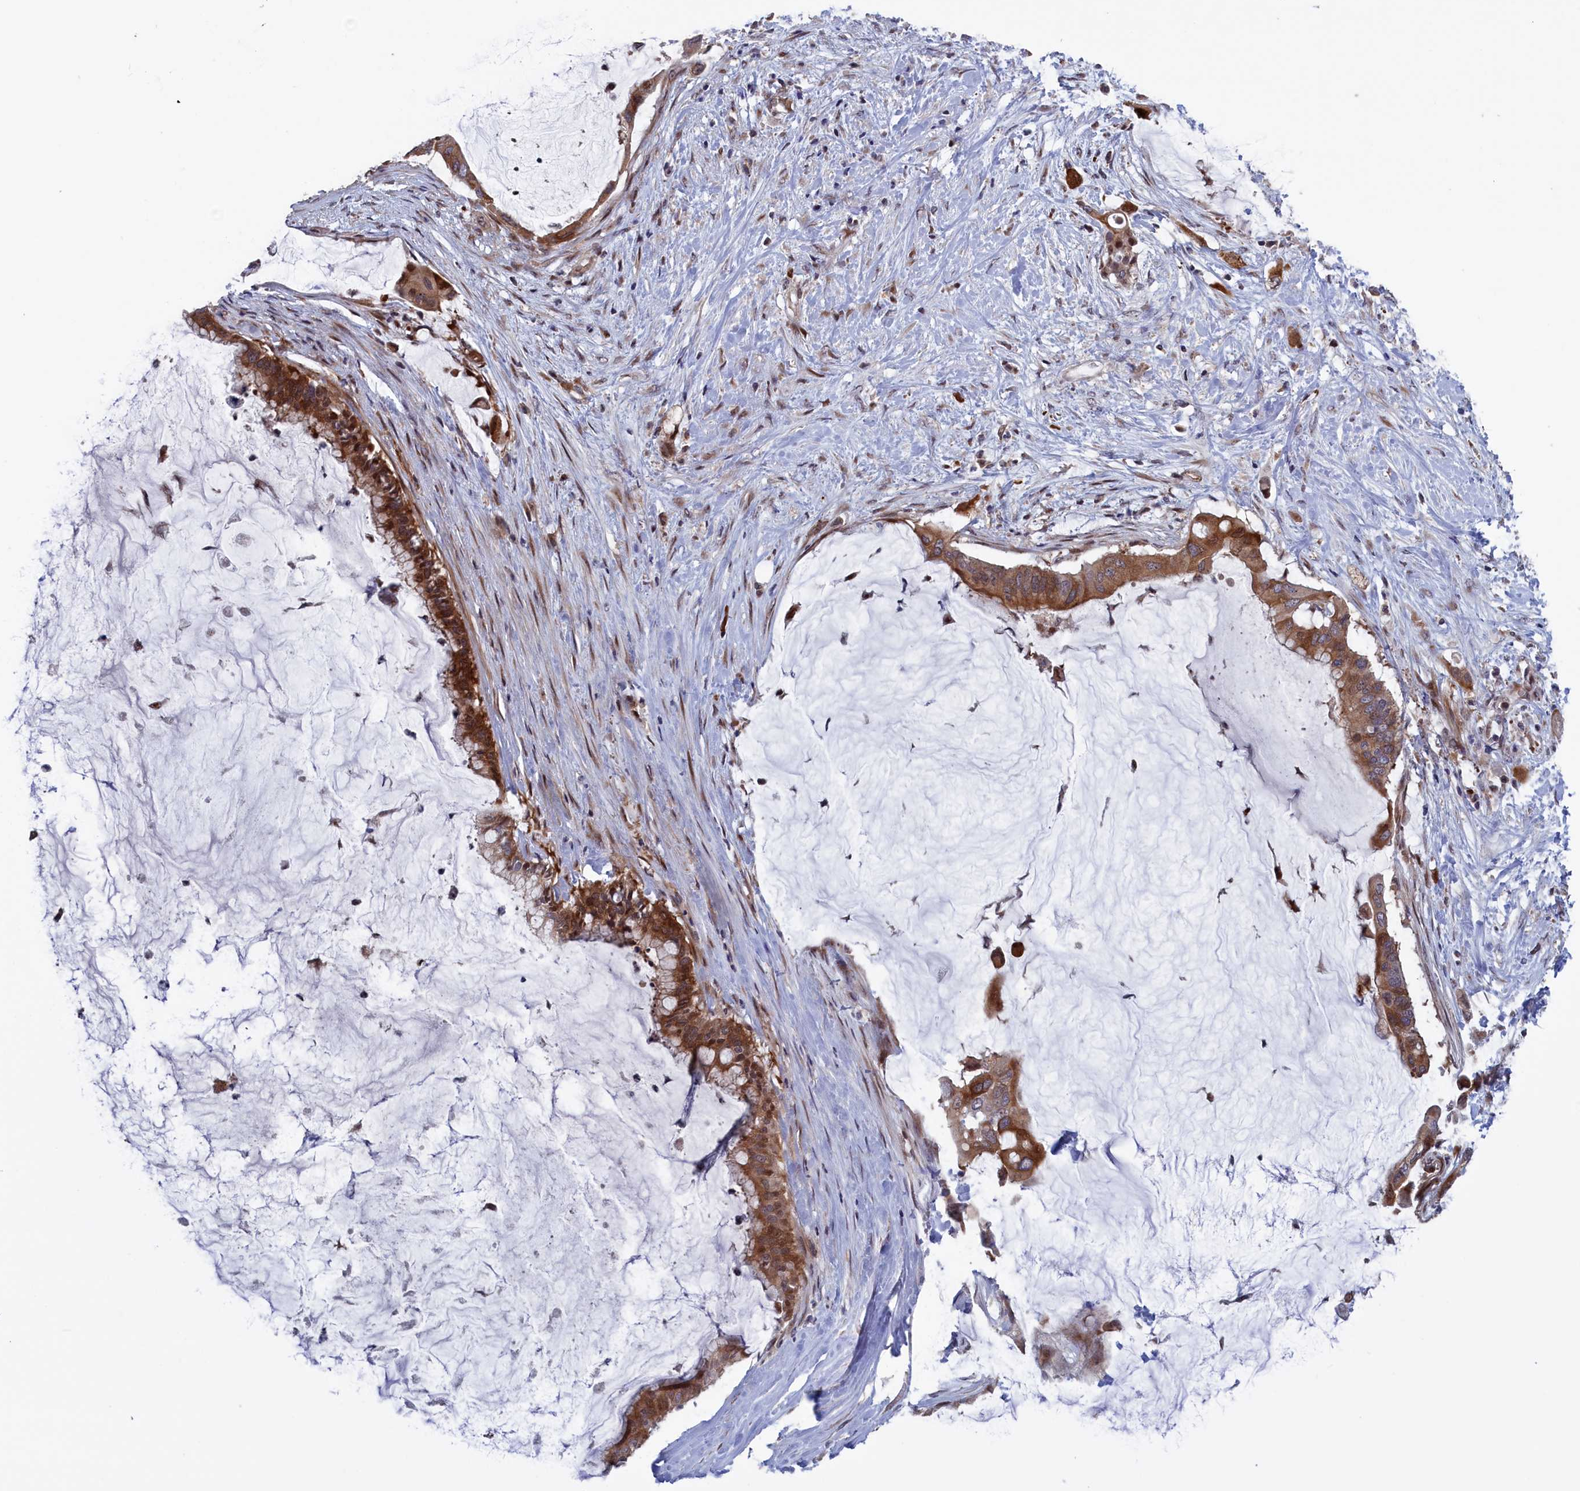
{"staining": {"intensity": "moderate", "quantity": ">75%", "location": "cytoplasmic/membranous,nuclear"}, "tissue": "pancreatic cancer", "cell_type": "Tumor cells", "image_type": "cancer", "snomed": [{"axis": "morphology", "description": "Adenocarcinoma, NOS"}, {"axis": "topography", "description": "Pancreas"}], "caption": "An immunohistochemistry photomicrograph of neoplastic tissue is shown. Protein staining in brown highlights moderate cytoplasmic/membranous and nuclear positivity in adenocarcinoma (pancreatic) within tumor cells. Nuclei are stained in blue.", "gene": "LSG1", "patient": {"sex": "male", "age": 41}}